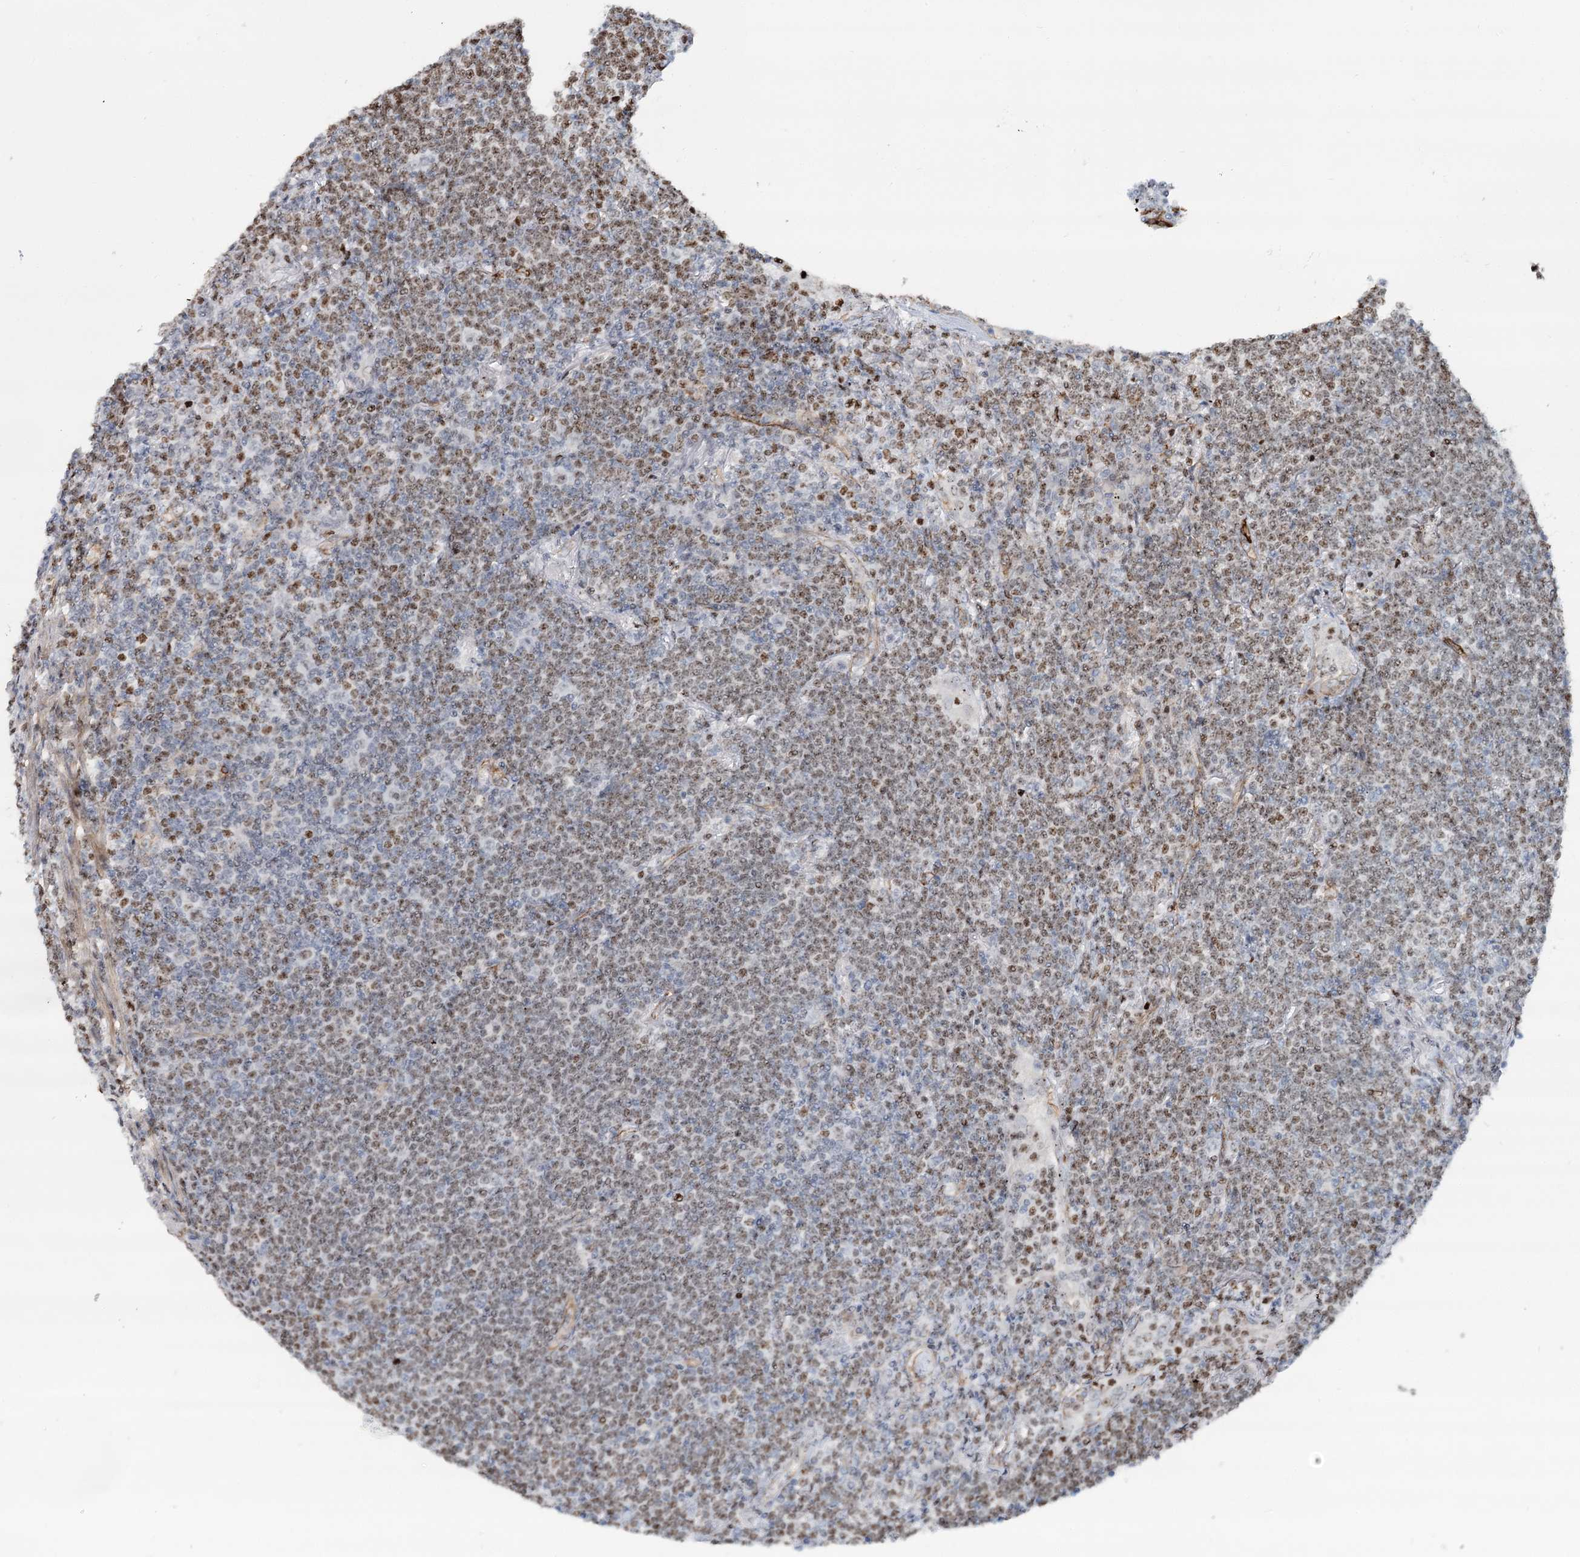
{"staining": {"intensity": "moderate", "quantity": ">75%", "location": "nuclear"}, "tissue": "lymphoma", "cell_type": "Tumor cells", "image_type": "cancer", "snomed": [{"axis": "morphology", "description": "Malignant lymphoma, non-Hodgkin's type, Low grade"}, {"axis": "topography", "description": "Lung"}], "caption": "A medium amount of moderate nuclear positivity is present in about >75% of tumor cells in low-grade malignant lymphoma, non-Hodgkin's type tissue.", "gene": "ZFYVE28", "patient": {"sex": "female", "age": 71}}